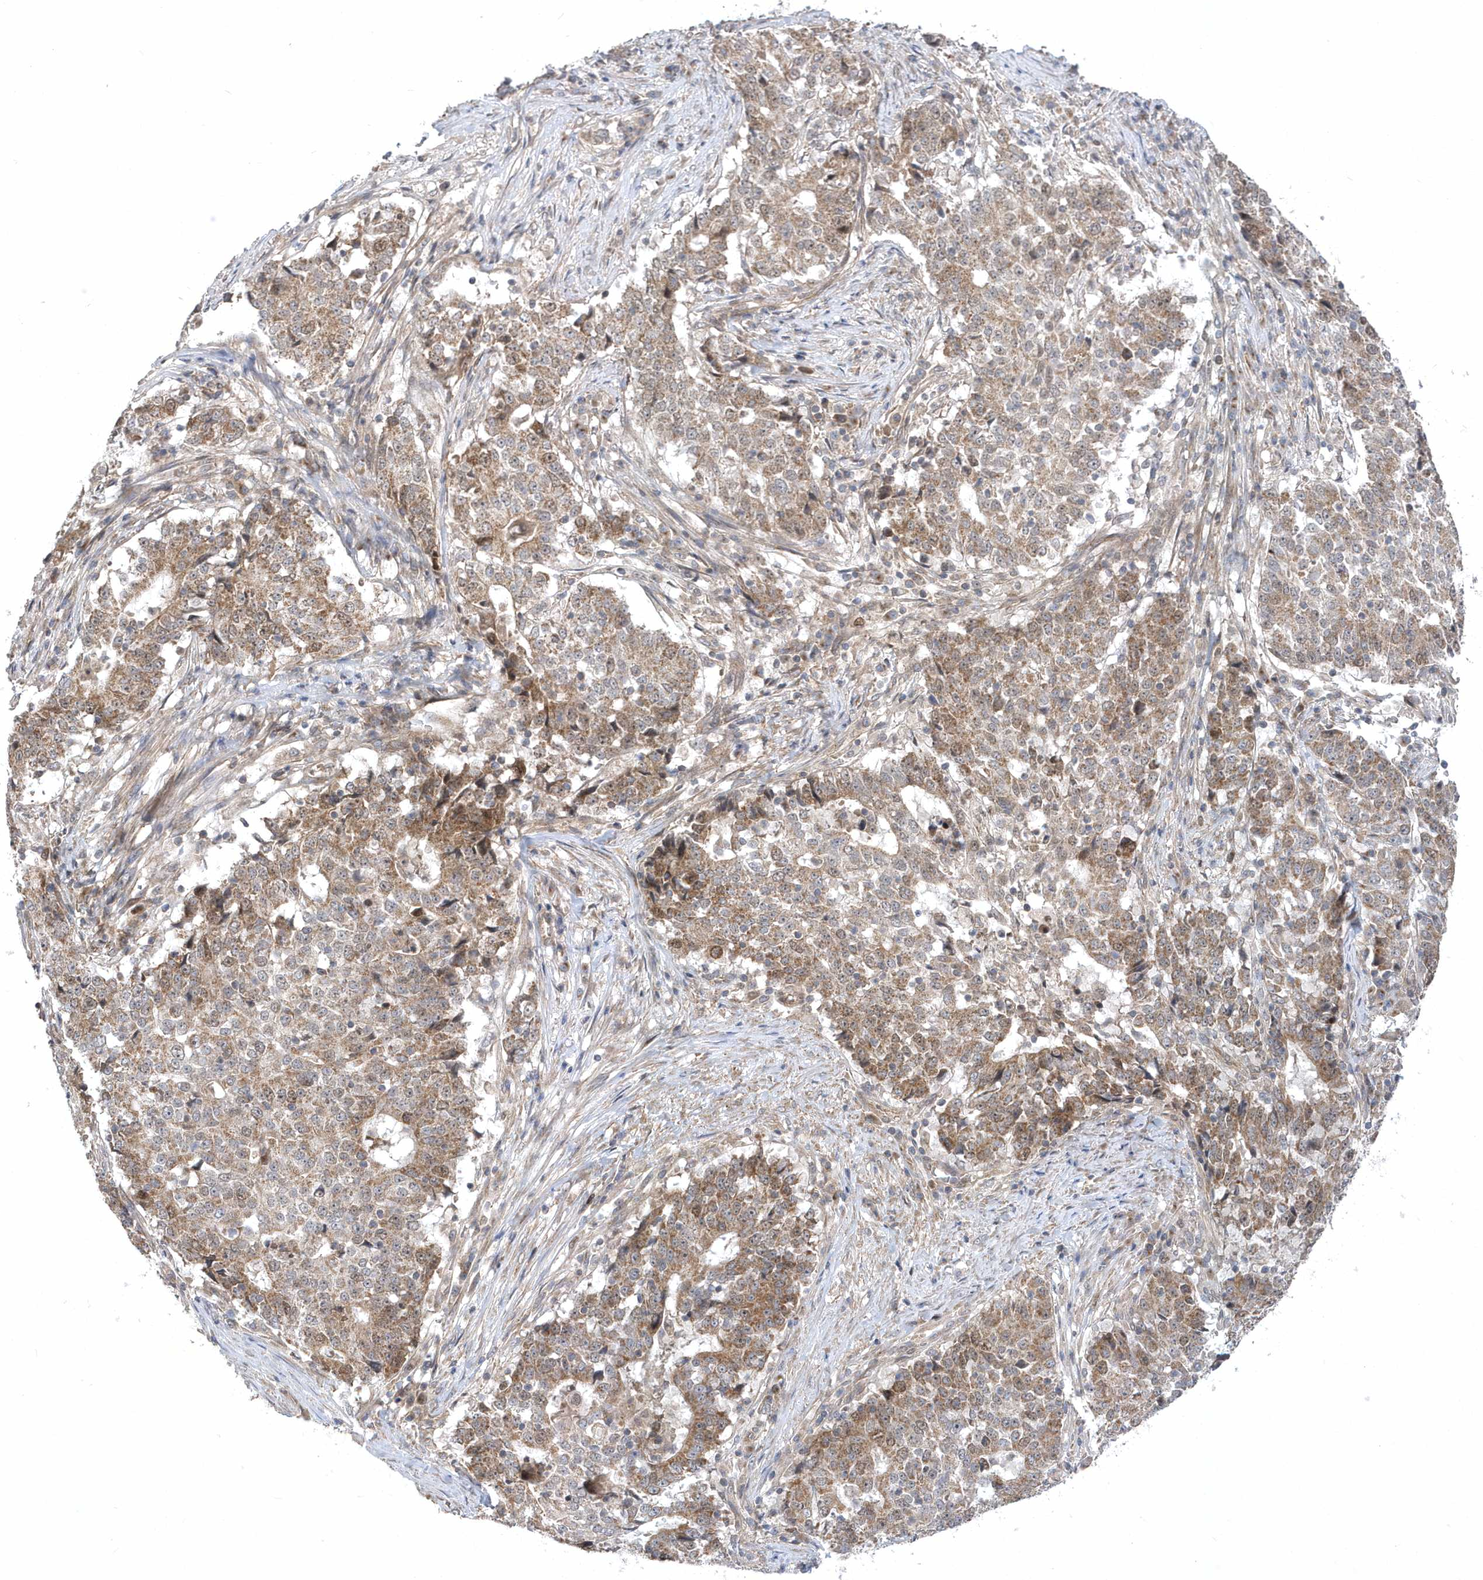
{"staining": {"intensity": "moderate", "quantity": "25%-75%", "location": "cytoplasmic/membranous"}, "tissue": "stomach cancer", "cell_type": "Tumor cells", "image_type": "cancer", "snomed": [{"axis": "morphology", "description": "Adenocarcinoma, NOS"}, {"axis": "topography", "description": "Stomach"}], "caption": "Protein analysis of stomach cancer tissue shows moderate cytoplasmic/membranous positivity in about 25%-75% of tumor cells. (Brightfield microscopy of DAB IHC at high magnification).", "gene": "MXI1", "patient": {"sex": "male", "age": 59}}